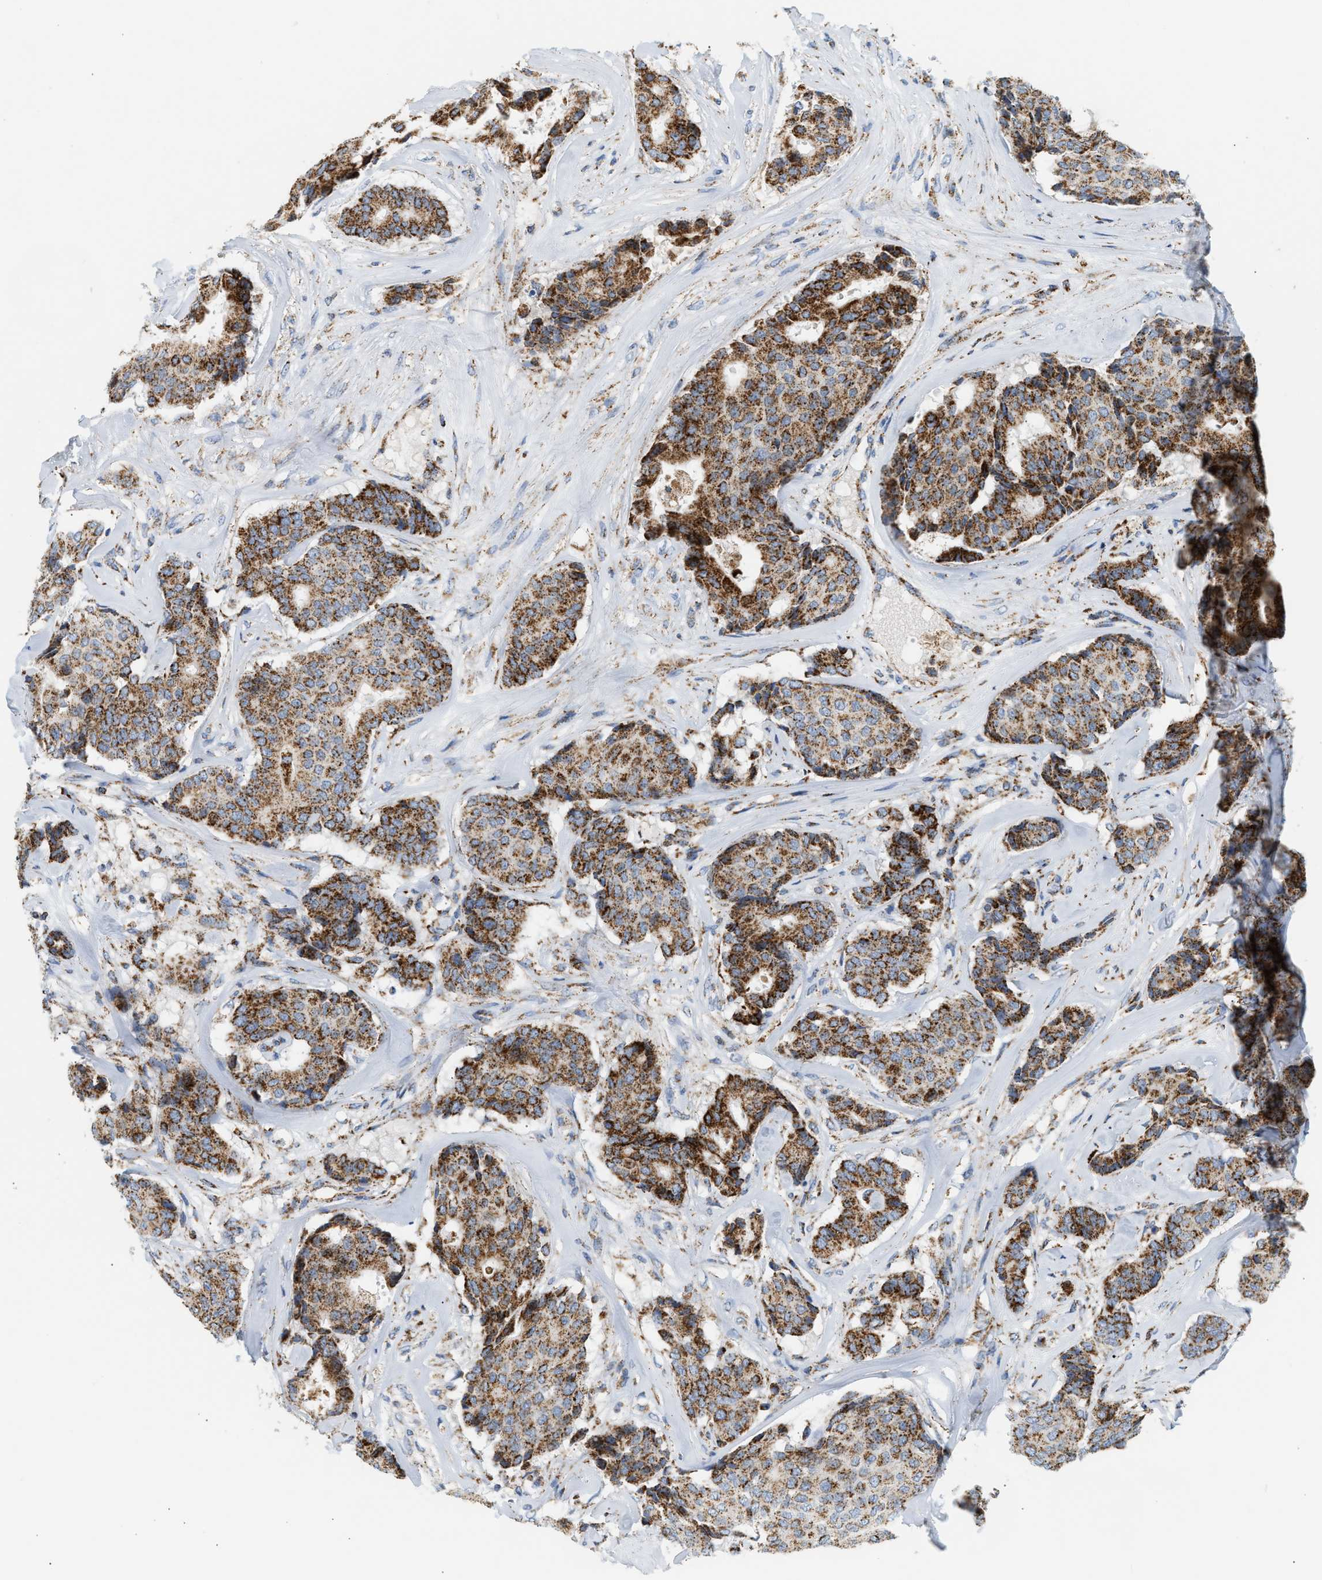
{"staining": {"intensity": "moderate", "quantity": ">75%", "location": "cytoplasmic/membranous"}, "tissue": "breast cancer", "cell_type": "Tumor cells", "image_type": "cancer", "snomed": [{"axis": "morphology", "description": "Duct carcinoma"}, {"axis": "topography", "description": "Breast"}], "caption": "This histopathology image reveals IHC staining of human breast cancer, with medium moderate cytoplasmic/membranous positivity in about >75% of tumor cells.", "gene": "OGDH", "patient": {"sex": "female", "age": 75}}